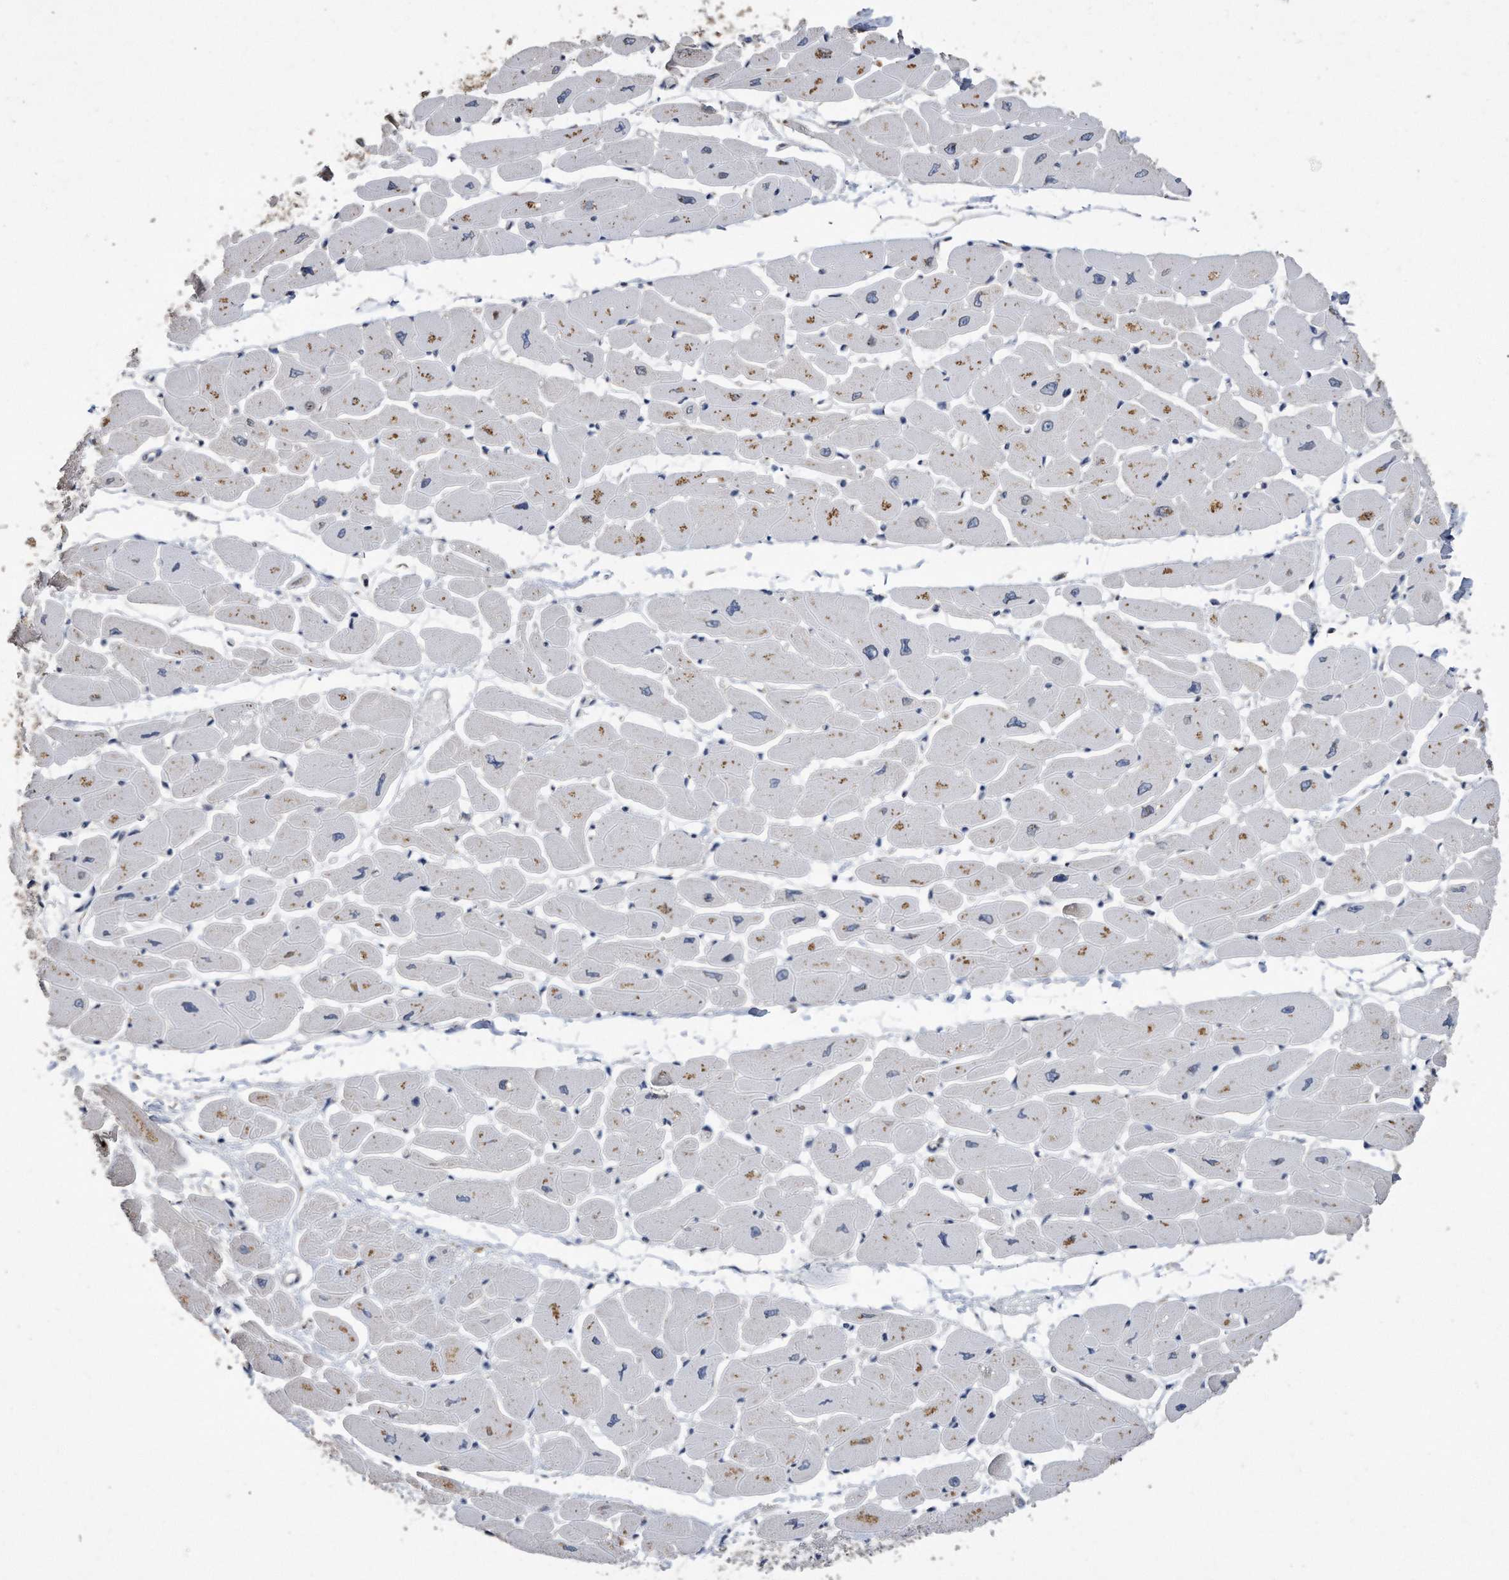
{"staining": {"intensity": "negative", "quantity": "none", "location": "none"}, "tissue": "heart muscle", "cell_type": "Cardiomyocytes", "image_type": "normal", "snomed": [{"axis": "morphology", "description": "Normal tissue, NOS"}, {"axis": "topography", "description": "Heart"}], "caption": "Immunohistochemistry photomicrograph of normal heart muscle: heart muscle stained with DAB (3,3'-diaminobenzidine) displays no significant protein positivity in cardiomyocytes.", "gene": "CDCP1", "patient": {"sex": "female", "age": 54}}